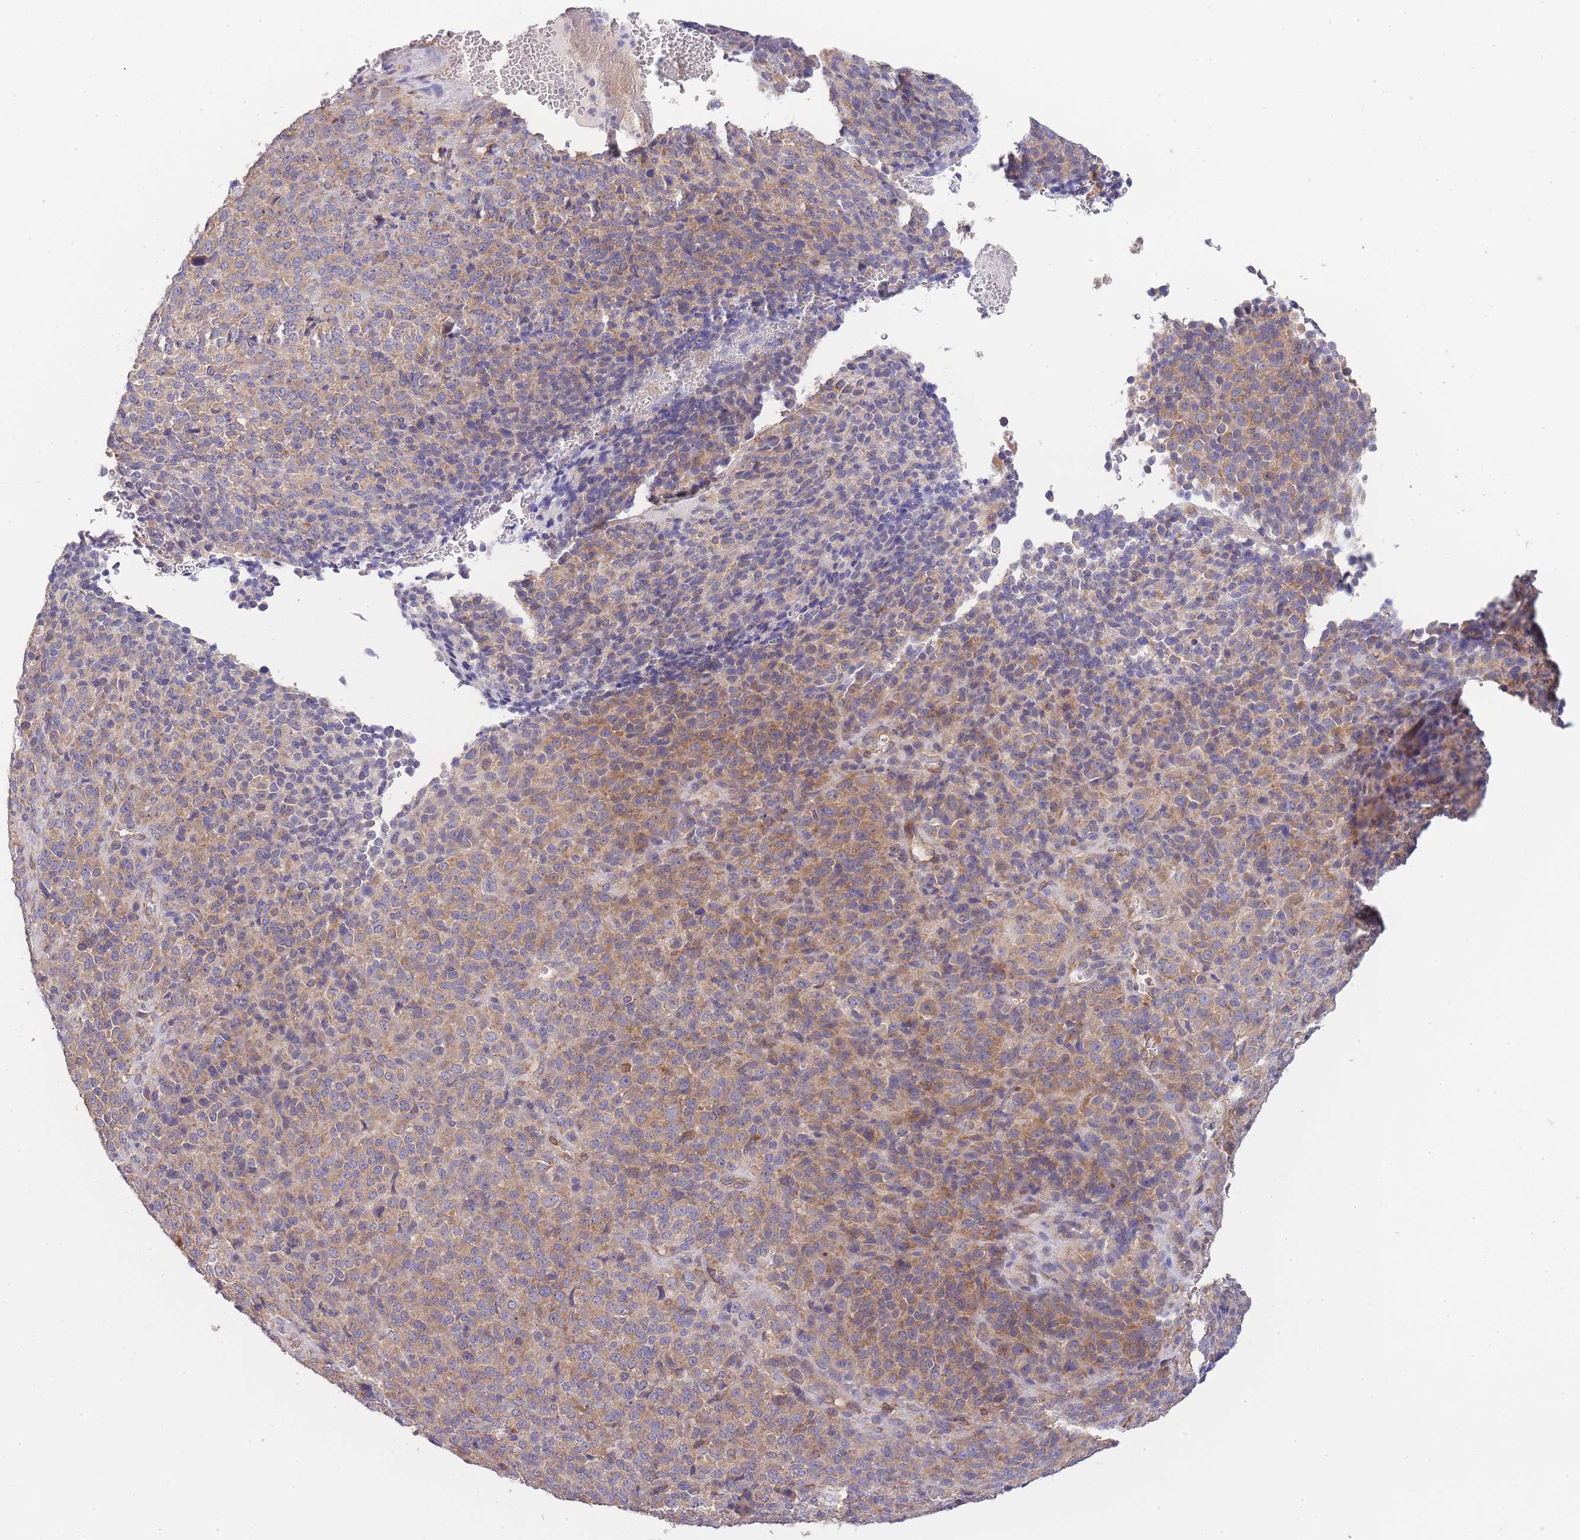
{"staining": {"intensity": "moderate", "quantity": "25%-75%", "location": "cytoplasmic/membranous"}, "tissue": "melanoma", "cell_type": "Tumor cells", "image_type": "cancer", "snomed": [{"axis": "morphology", "description": "Malignant melanoma, Metastatic site"}, {"axis": "topography", "description": "Brain"}], "caption": "Moderate cytoplasmic/membranous protein expression is seen in approximately 25%-75% of tumor cells in melanoma.", "gene": "BEX1", "patient": {"sex": "female", "age": 56}}